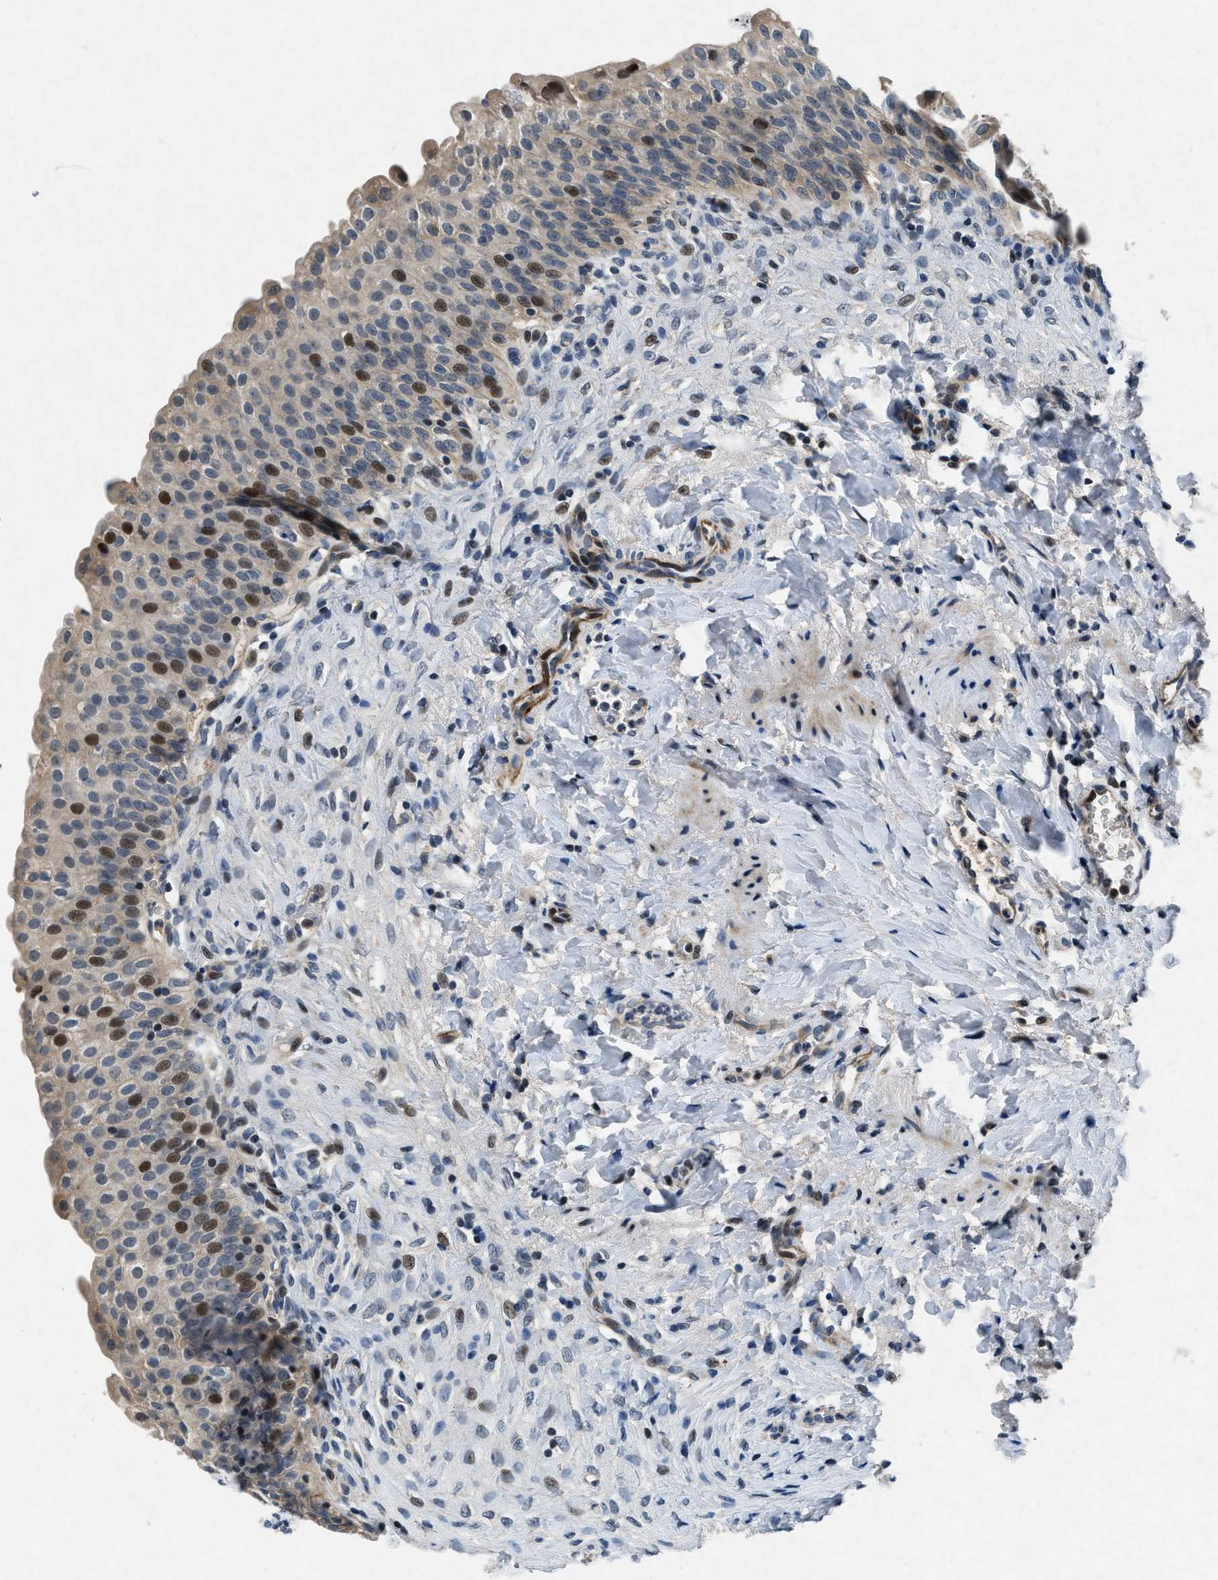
{"staining": {"intensity": "strong", "quantity": "25%-75%", "location": "nuclear"}, "tissue": "urinary bladder", "cell_type": "Urothelial cells", "image_type": "normal", "snomed": [{"axis": "morphology", "description": "Urothelial carcinoma, High grade"}, {"axis": "topography", "description": "Urinary bladder"}], "caption": "A brown stain highlights strong nuclear staining of a protein in urothelial cells of benign human urinary bladder. (brown staining indicates protein expression, while blue staining denotes nuclei).", "gene": "PHLDA1", "patient": {"sex": "male", "age": 46}}